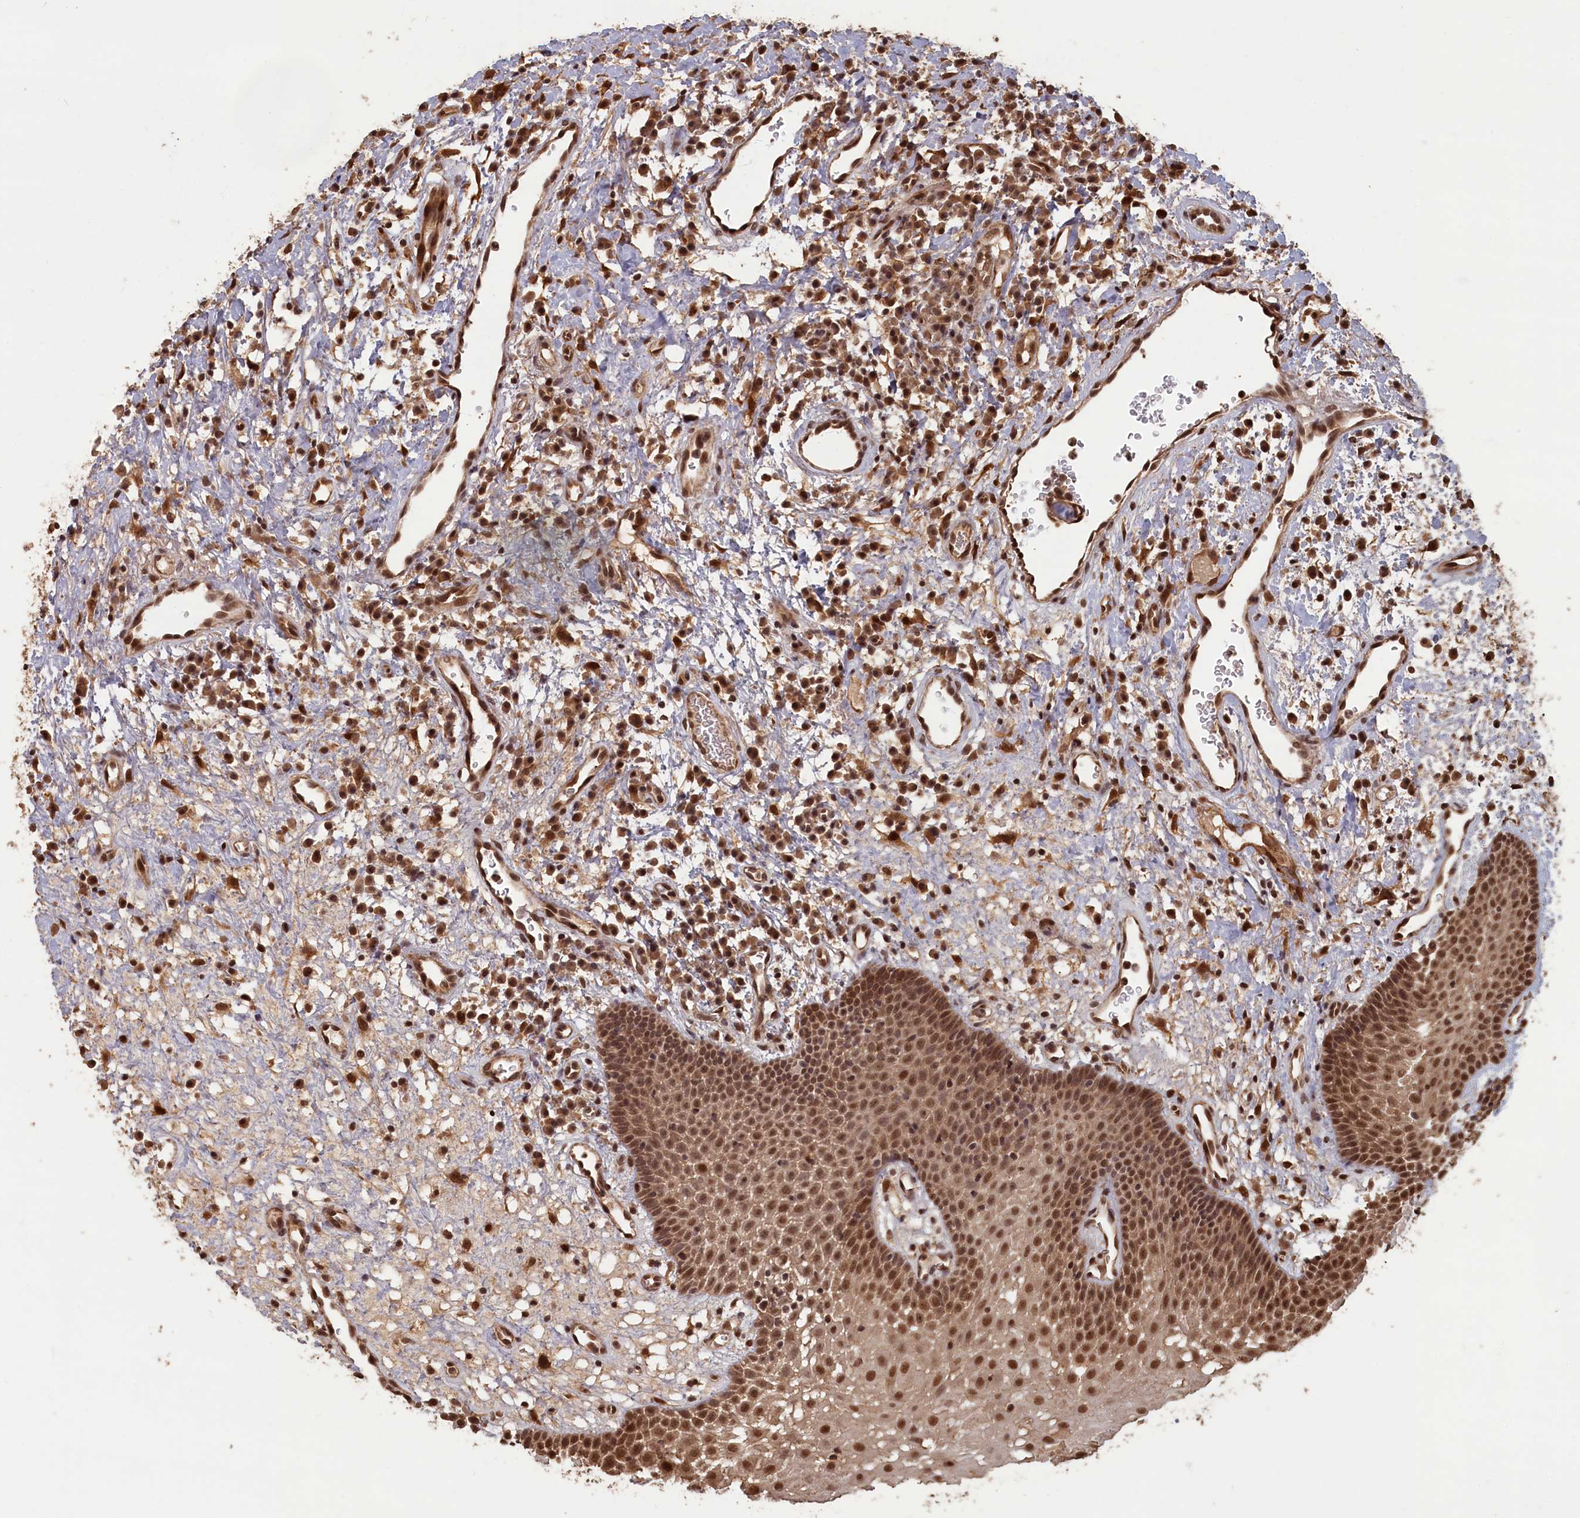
{"staining": {"intensity": "moderate", "quantity": ">75%", "location": "cytoplasmic/membranous,nuclear"}, "tissue": "oral mucosa", "cell_type": "Squamous epithelial cells", "image_type": "normal", "snomed": [{"axis": "morphology", "description": "Normal tissue, NOS"}, {"axis": "topography", "description": "Oral tissue"}], "caption": "Oral mucosa stained with DAB immunohistochemistry (IHC) demonstrates medium levels of moderate cytoplasmic/membranous,nuclear positivity in approximately >75% of squamous epithelial cells.", "gene": "HIF3A", "patient": {"sex": "male", "age": 74}}